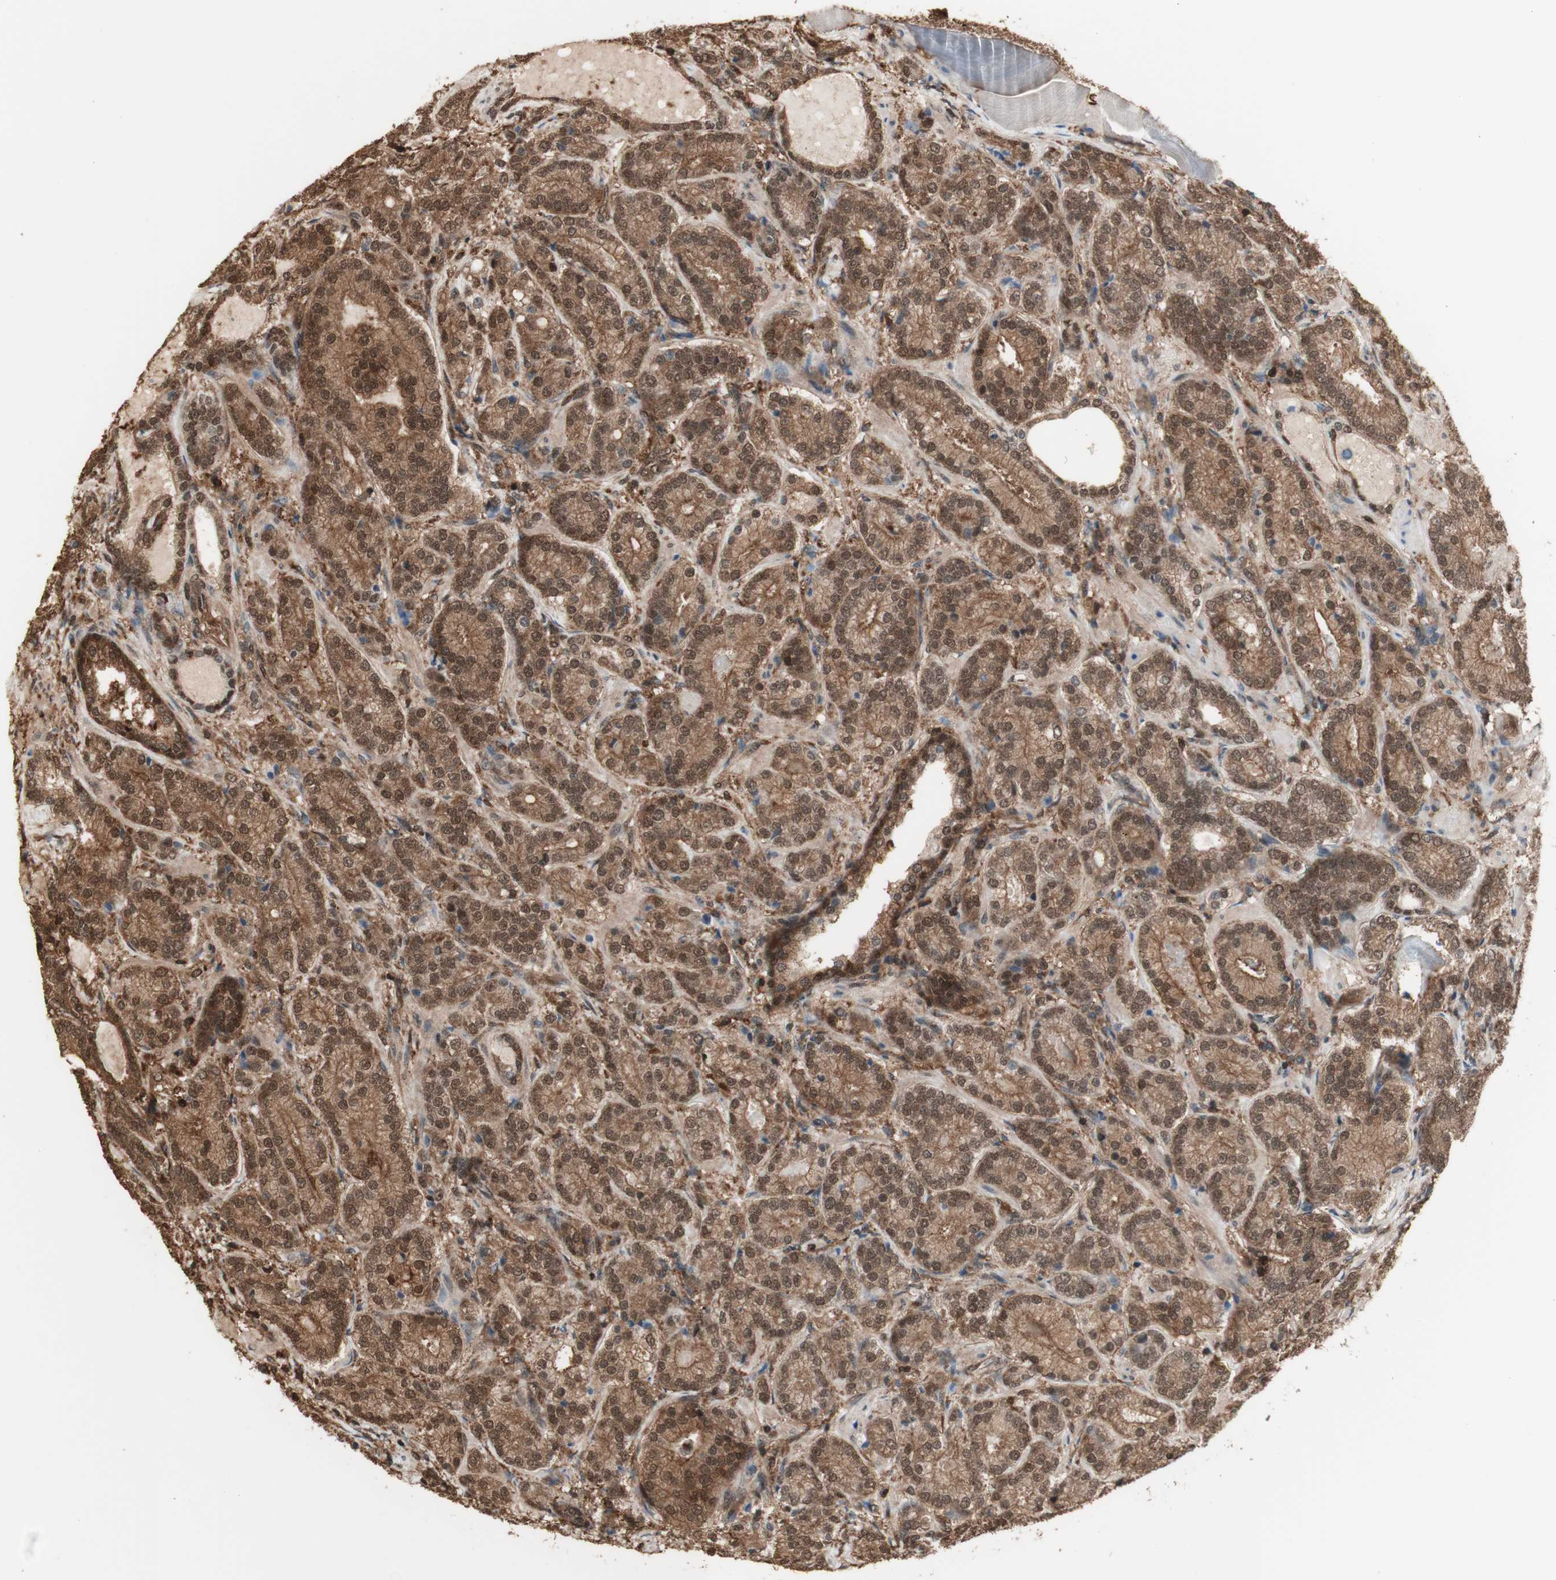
{"staining": {"intensity": "moderate", "quantity": ">75%", "location": "cytoplasmic/membranous,nuclear"}, "tissue": "prostate cancer", "cell_type": "Tumor cells", "image_type": "cancer", "snomed": [{"axis": "morphology", "description": "Adenocarcinoma, High grade"}, {"axis": "topography", "description": "Prostate"}], "caption": "Protein expression analysis of human prostate cancer (adenocarcinoma (high-grade)) reveals moderate cytoplasmic/membranous and nuclear positivity in about >75% of tumor cells.", "gene": "YWHAB", "patient": {"sex": "male", "age": 61}}